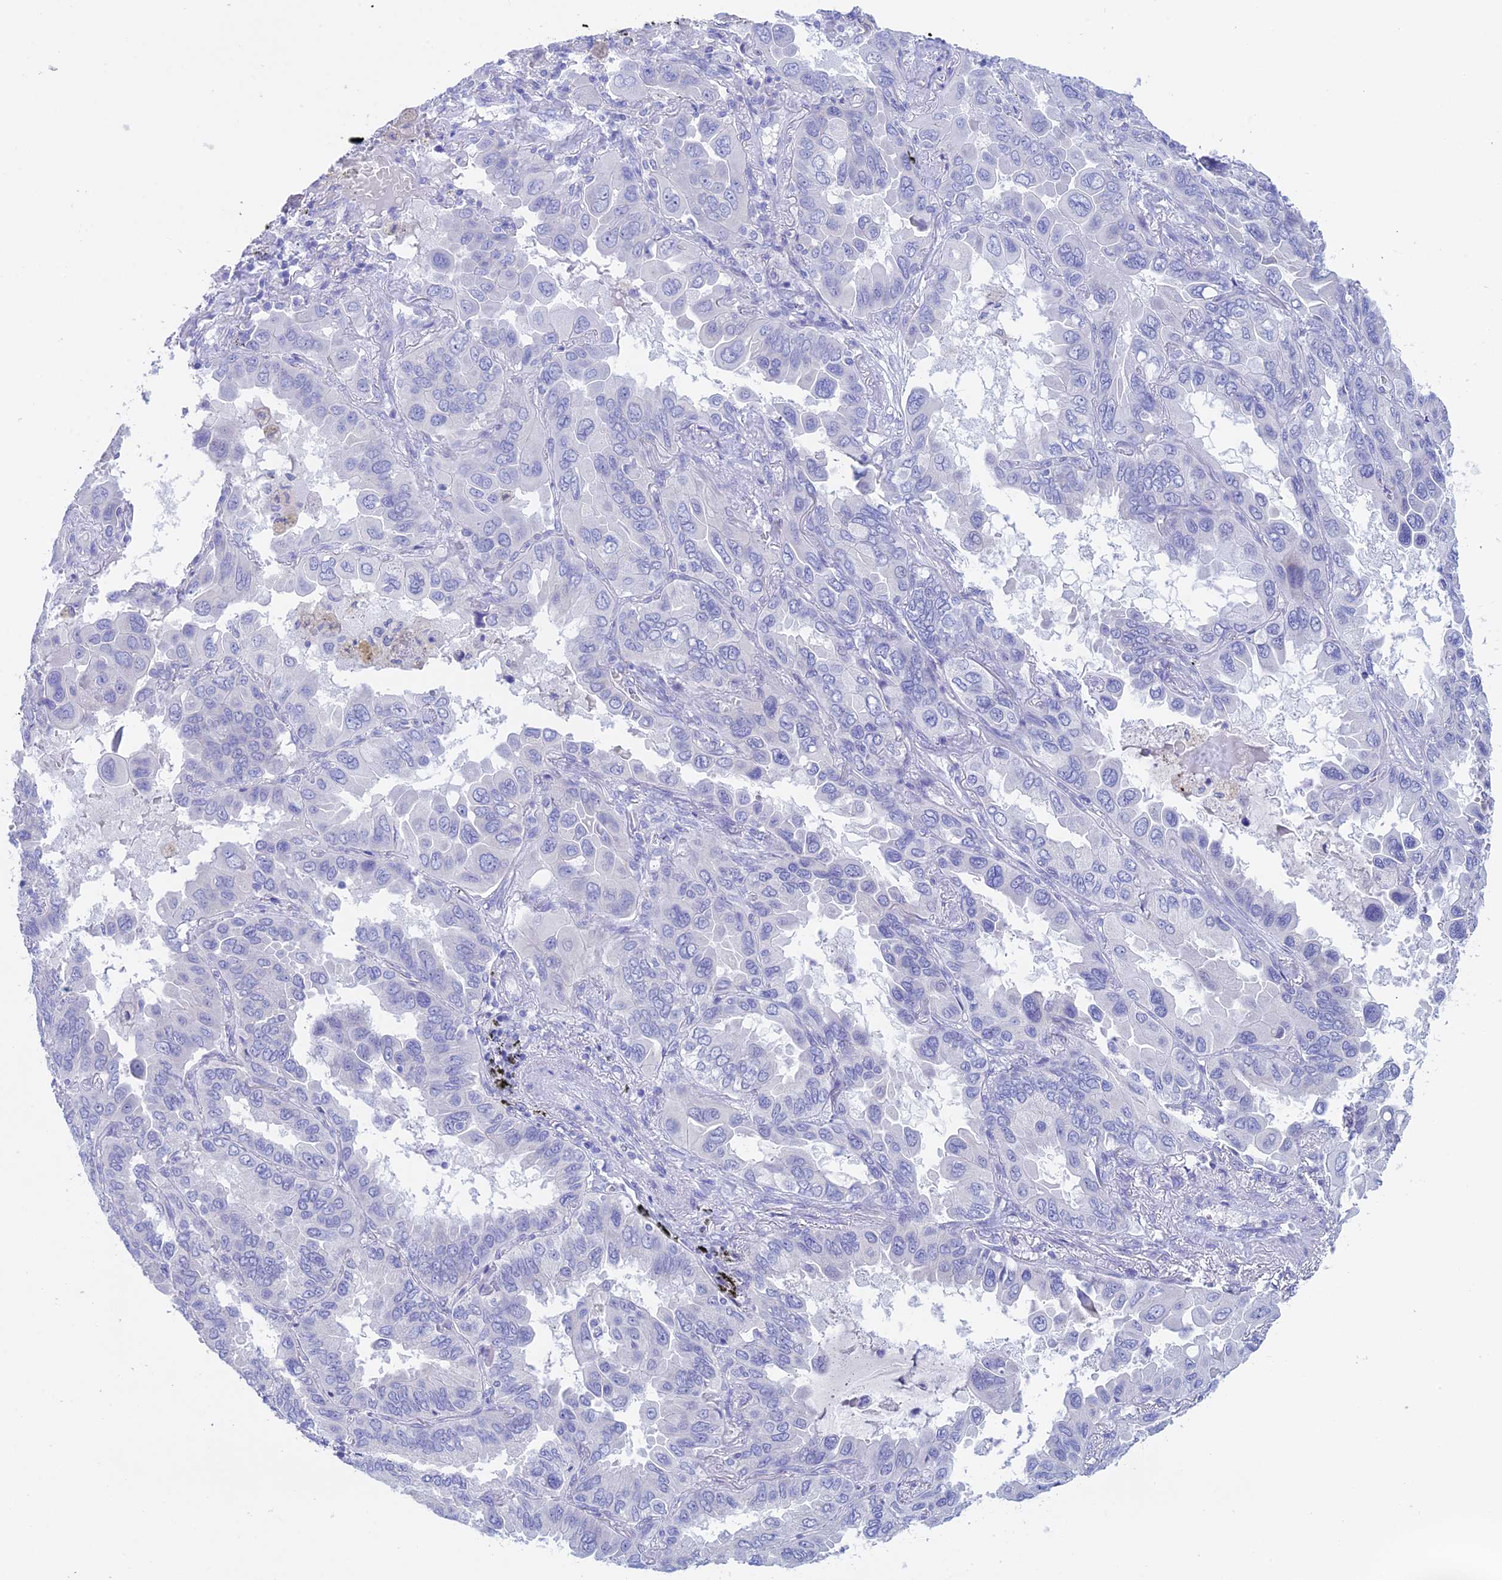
{"staining": {"intensity": "negative", "quantity": "none", "location": "none"}, "tissue": "lung cancer", "cell_type": "Tumor cells", "image_type": "cancer", "snomed": [{"axis": "morphology", "description": "Adenocarcinoma, NOS"}, {"axis": "topography", "description": "Lung"}], "caption": "This is an IHC photomicrograph of human adenocarcinoma (lung). There is no staining in tumor cells.", "gene": "BTBD19", "patient": {"sex": "male", "age": 64}}